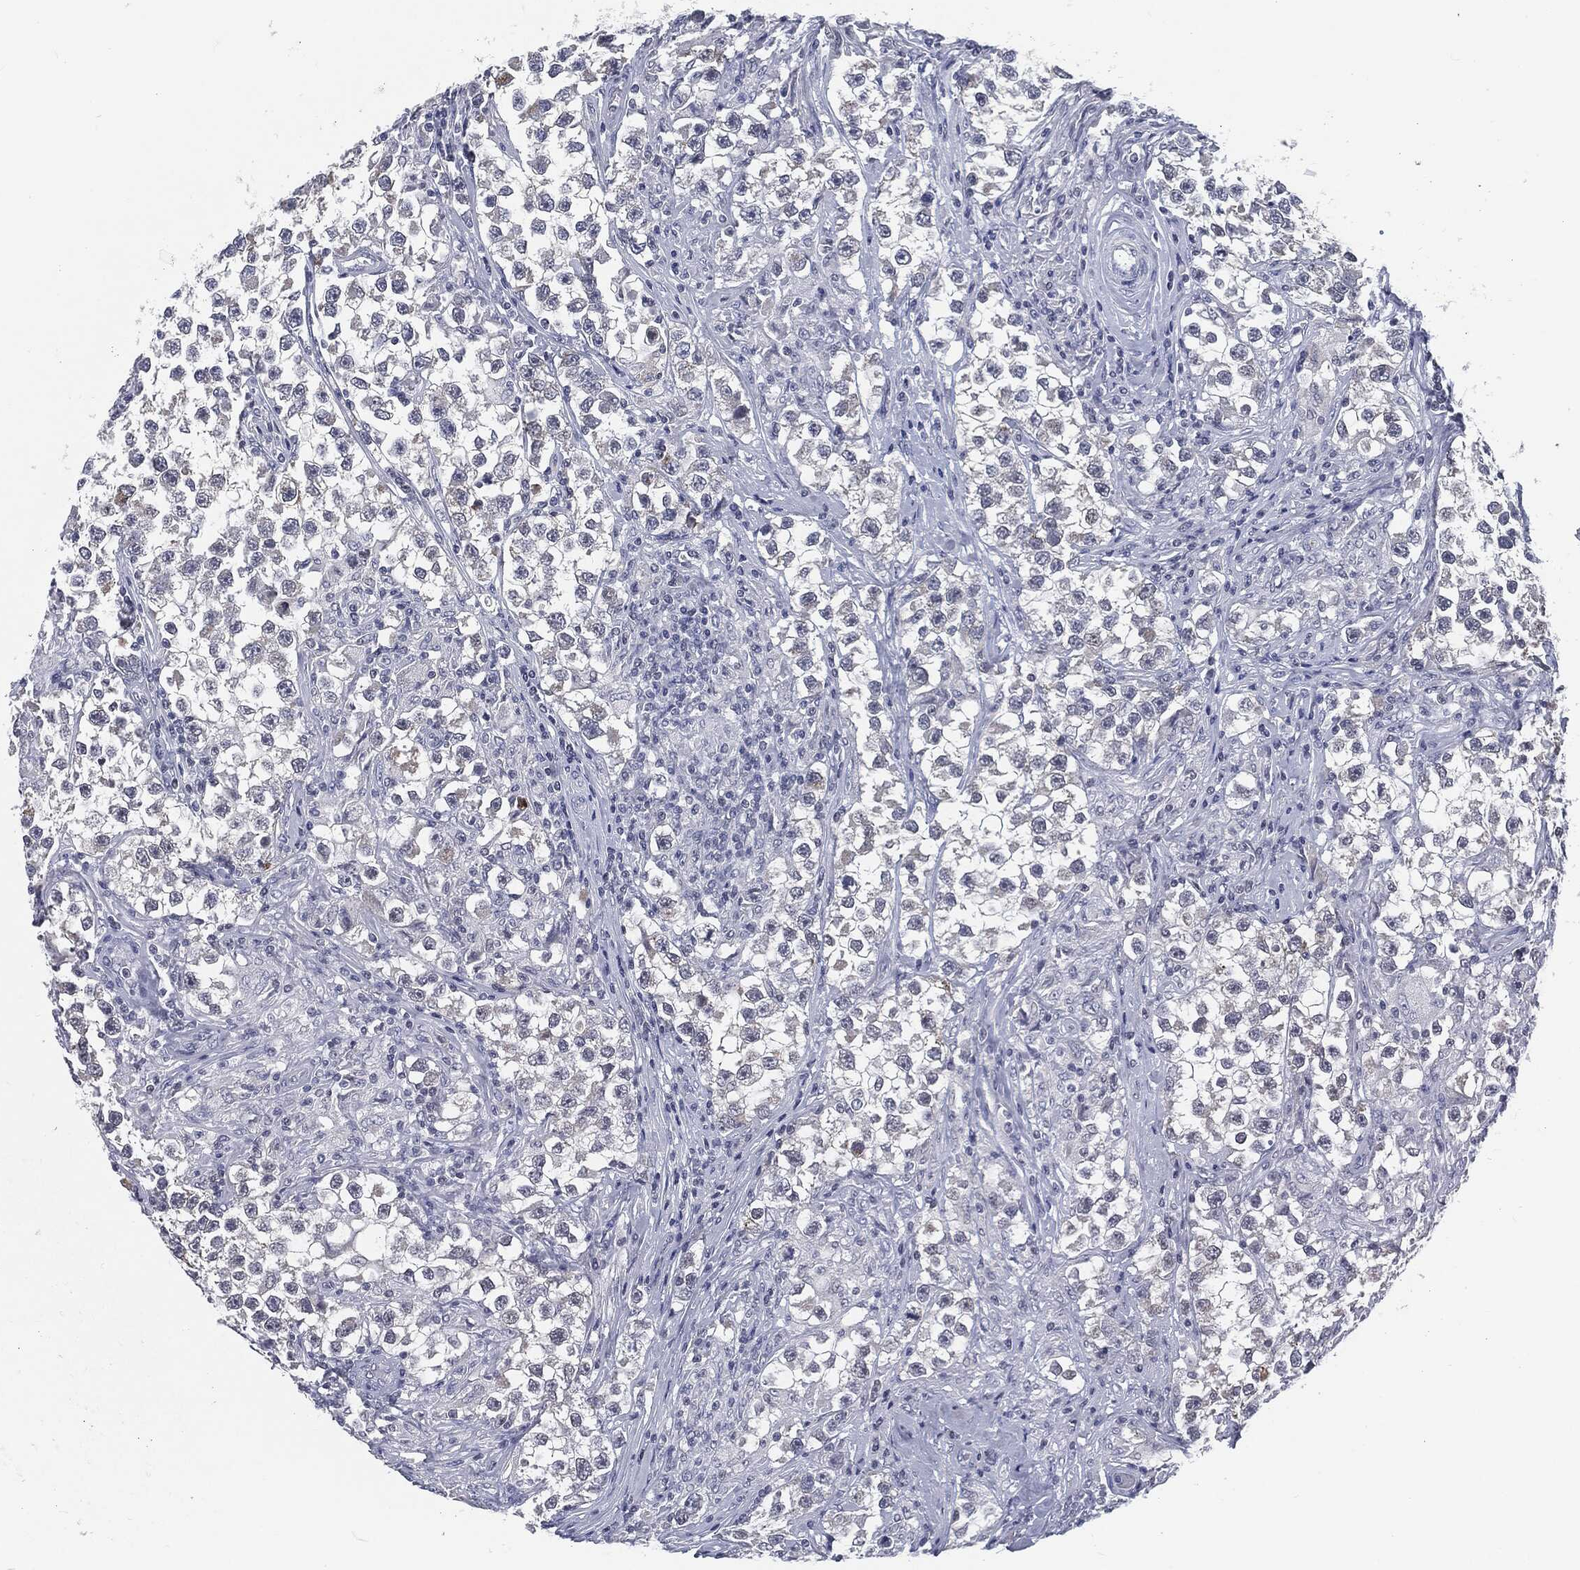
{"staining": {"intensity": "negative", "quantity": "none", "location": "none"}, "tissue": "testis cancer", "cell_type": "Tumor cells", "image_type": "cancer", "snomed": [{"axis": "morphology", "description": "Seminoma, NOS"}, {"axis": "topography", "description": "Testis"}], "caption": "An image of testis cancer stained for a protein demonstrates no brown staining in tumor cells.", "gene": "PROM1", "patient": {"sex": "male", "age": 46}}